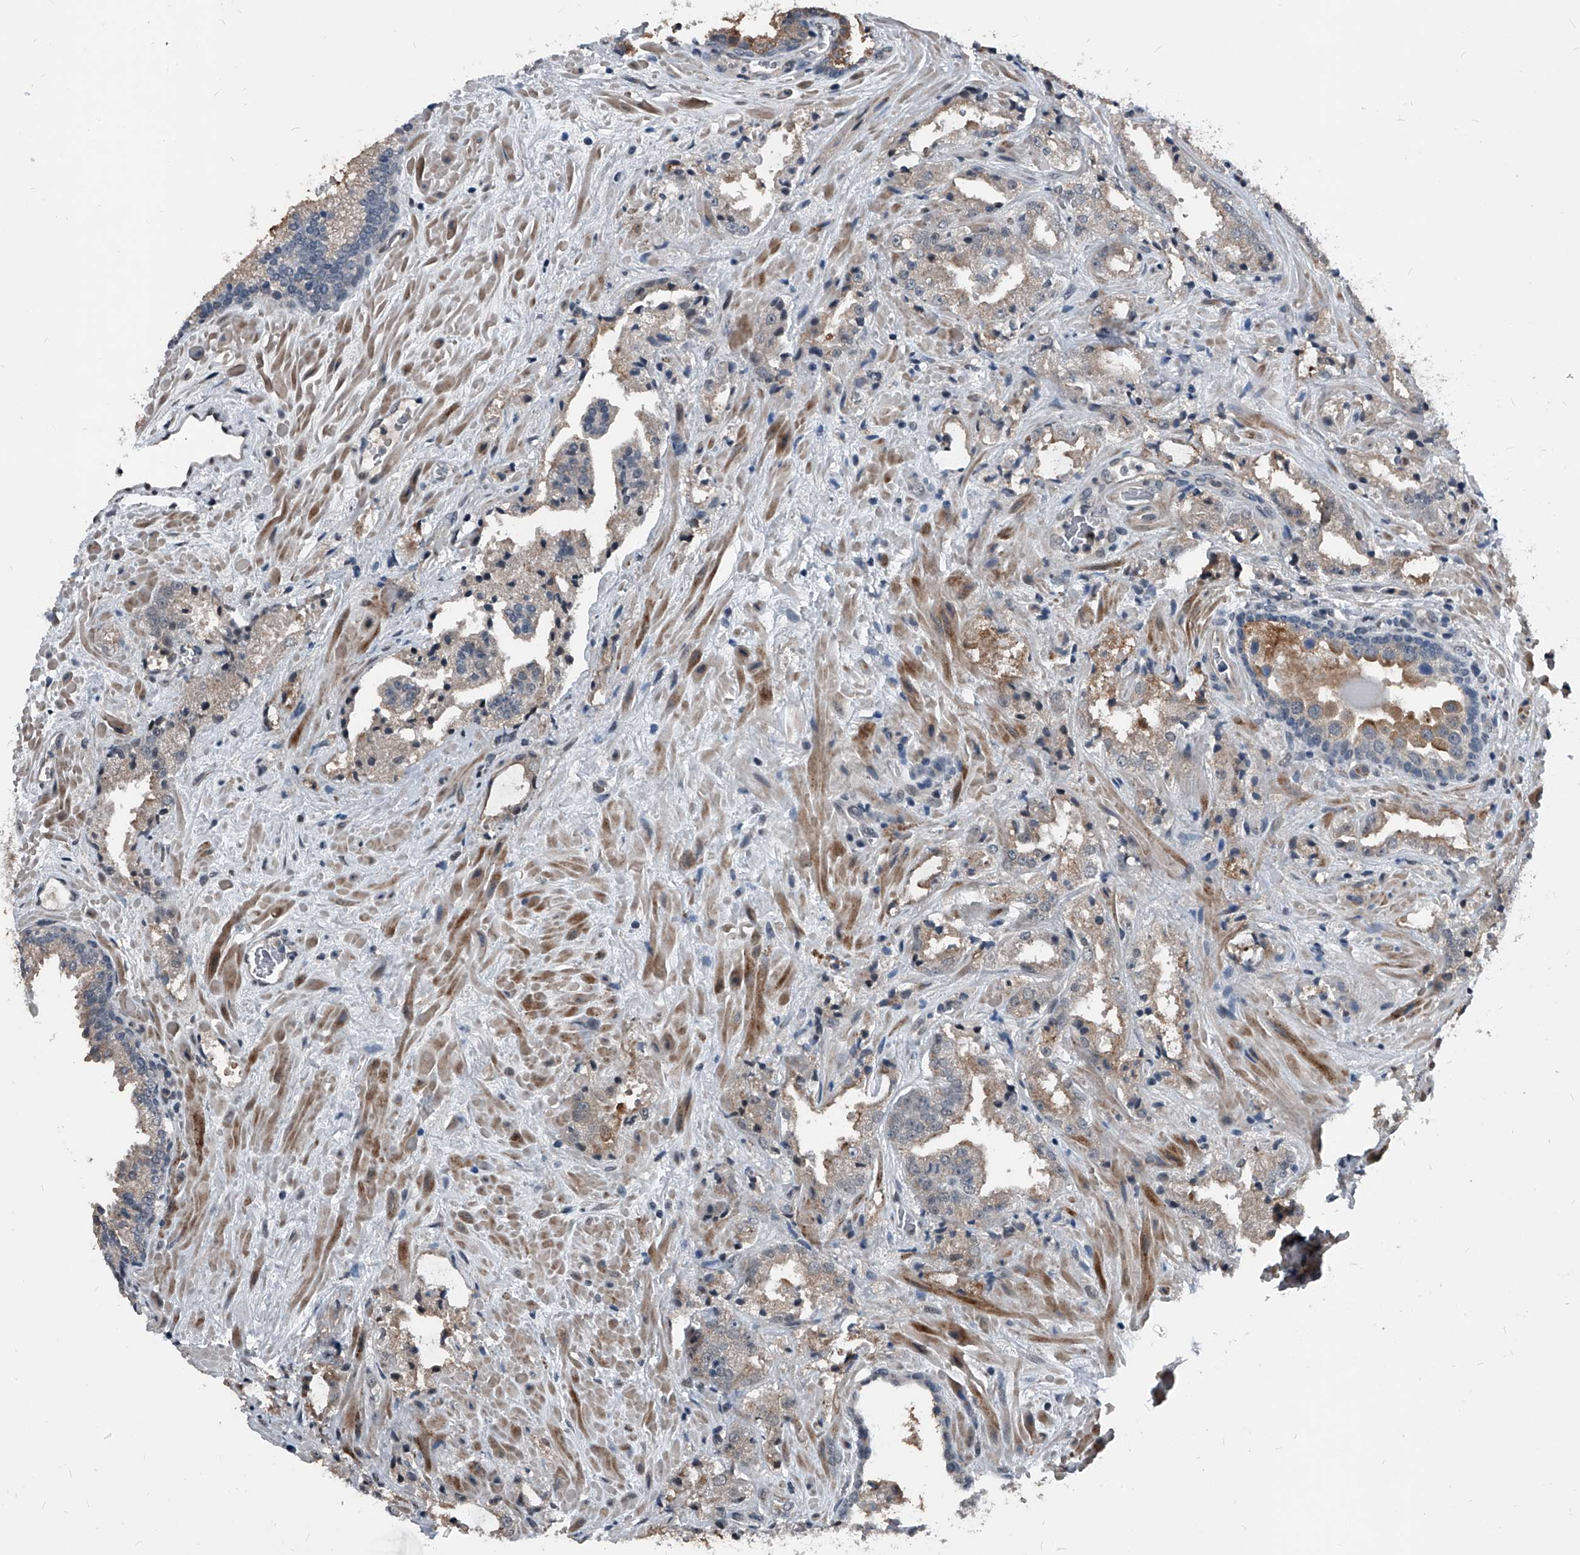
{"staining": {"intensity": "weak", "quantity": "<25%", "location": "cytoplasmic/membranous"}, "tissue": "prostate cancer", "cell_type": "Tumor cells", "image_type": "cancer", "snomed": [{"axis": "morphology", "description": "Adenocarcinoma, High grade"}, {"axis": "topography", "description": "Prostate"}], "caption": "IHC of high-grade adenocarcinoma (prostate) demonstrates no expression in tumor cells.", "gene": "MEN1", "patient": {"sex": "male", "age": 64}}